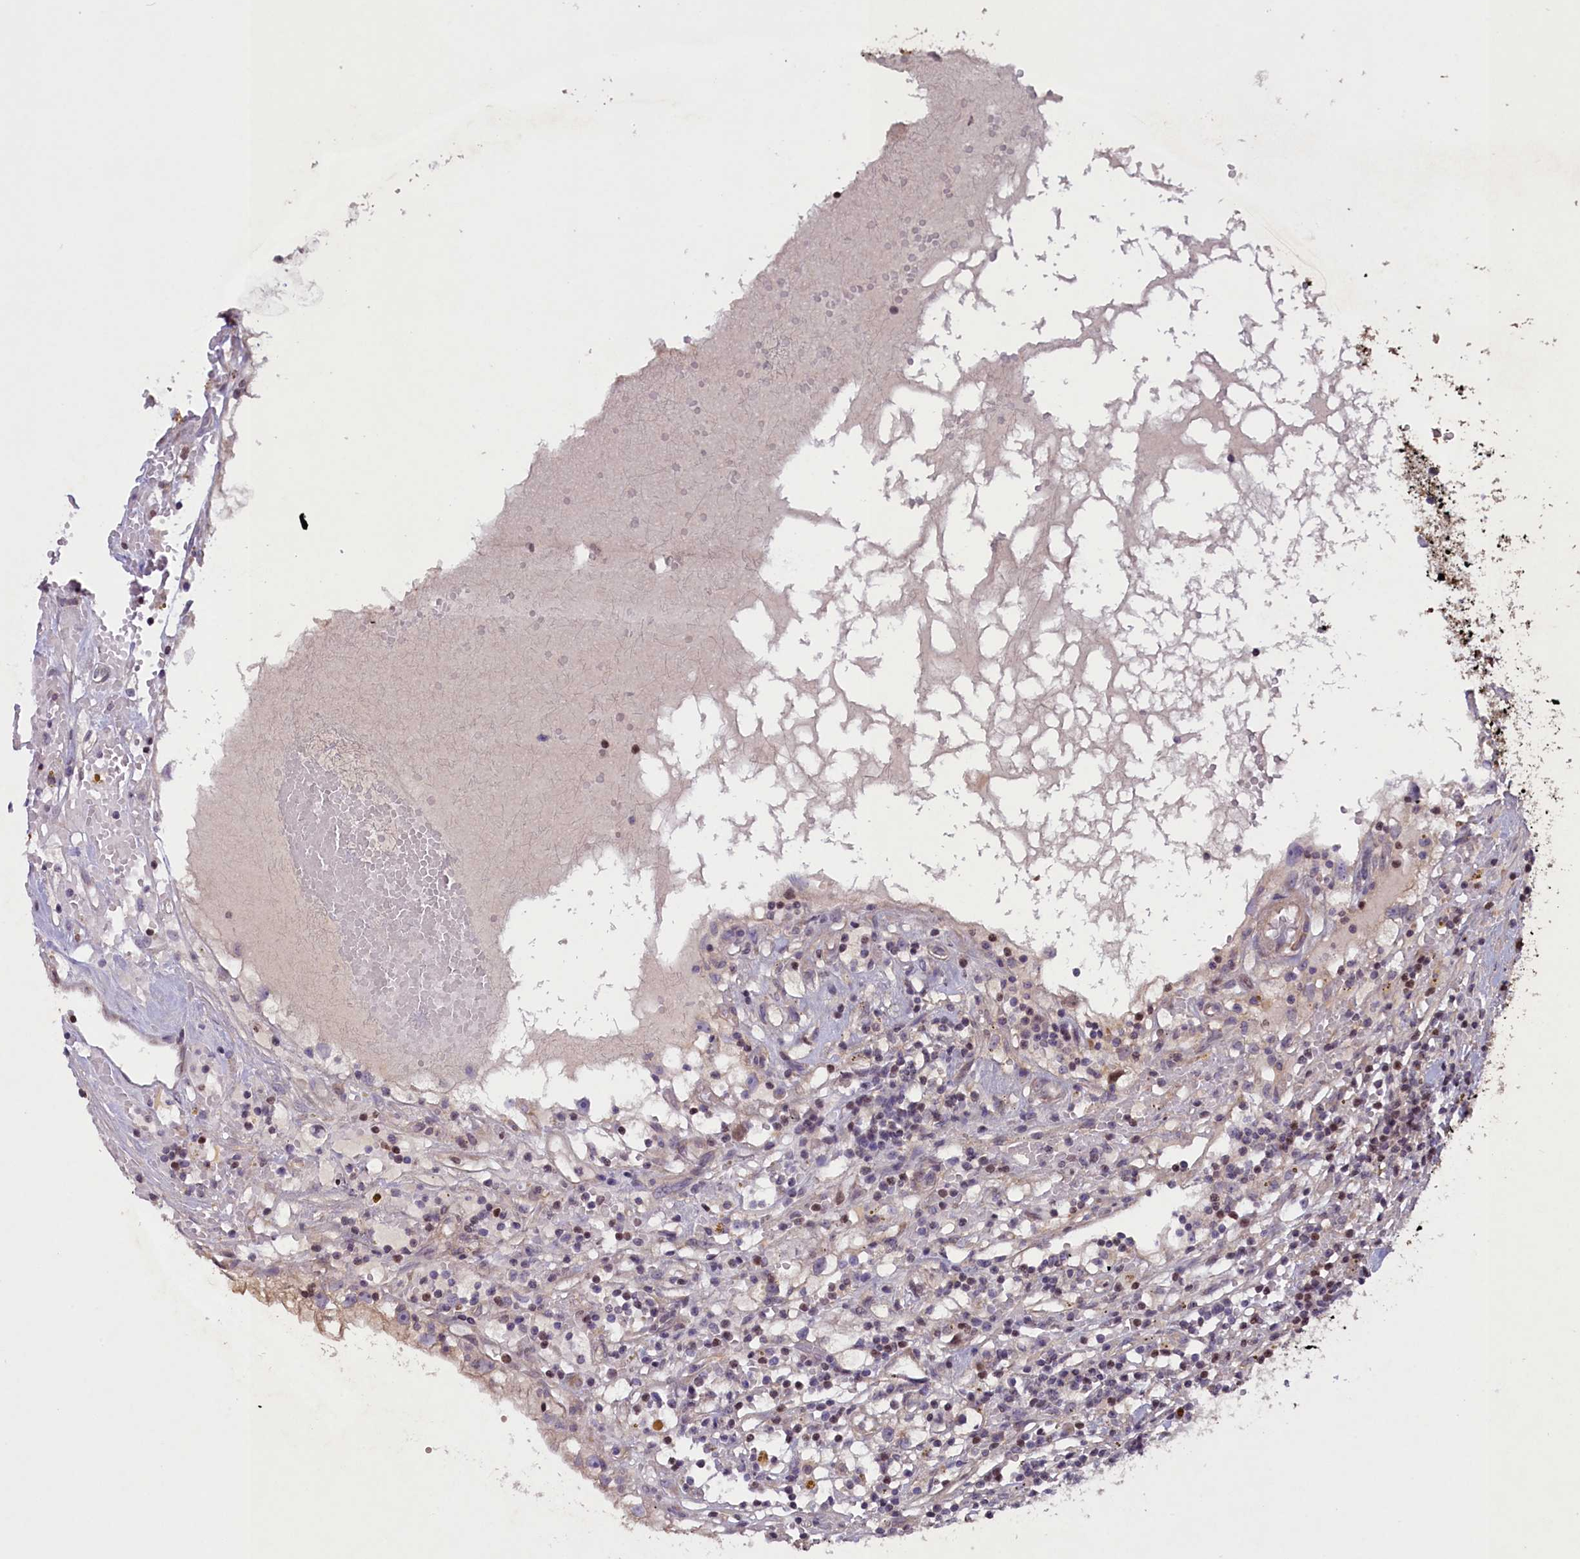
{"staining": {"intensity": "negative", "quantity": "none", "location": "none"}, "tissue": "renal cancer", "cell_type": "Tumor cells", "image_type": "cancer", "snomed": [{"axis": "morphology", "description": "Adenocarcinoma, NOS"}, {"axis": "topography", "description": "Kidney"}], "caption": "The histopathology image shows no staining of tumor cells in renal cancer (adenocarcinoma).", "gene": "MAN2C1", "patient": {"sex": "male", "age": 56}}